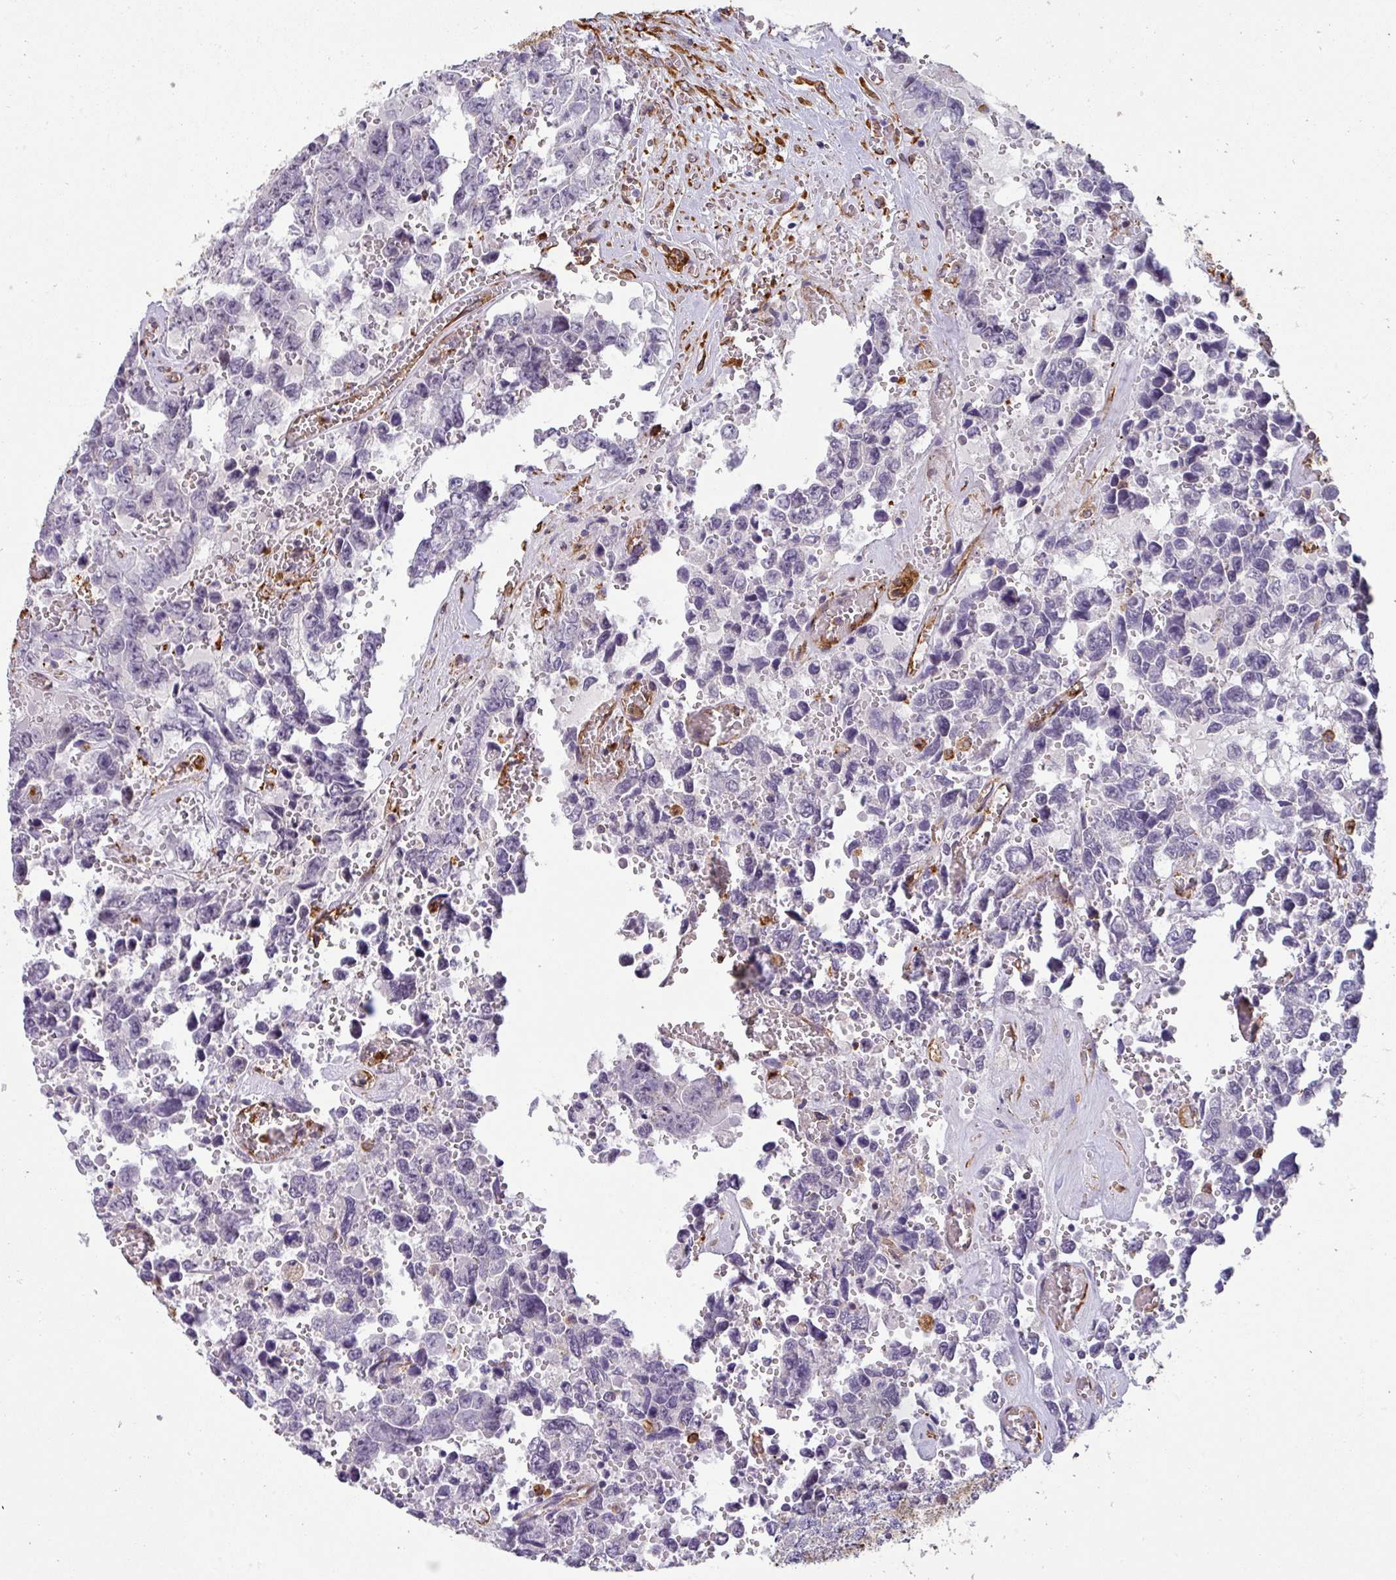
{"staining": {"intensity": "negative", "quantity": "none", "location": "none"}, "tissue": "testis cancer", "cell_type": "Tumor cells", "image_type": "cancer", "snomed": [{"axis": "morphology", "description": "Normal tissue, NOS"}, {"axis": "morphology", "description": "Carcinoma, Embryonal, NOS"}, {"axis": "topography", "description": "Testis"}, {"axis": "topography", "description": "Epididymis"}], "caption": "Immunohistochemistry photomicrograph of neoplastic tissue: human testis cancer (embryonal carcinoma) stained with DAB exhibits no significant protein staining in tumor cells.", "gene": "ZNF280C", "patient": {"sex": "male", "age": 25}}